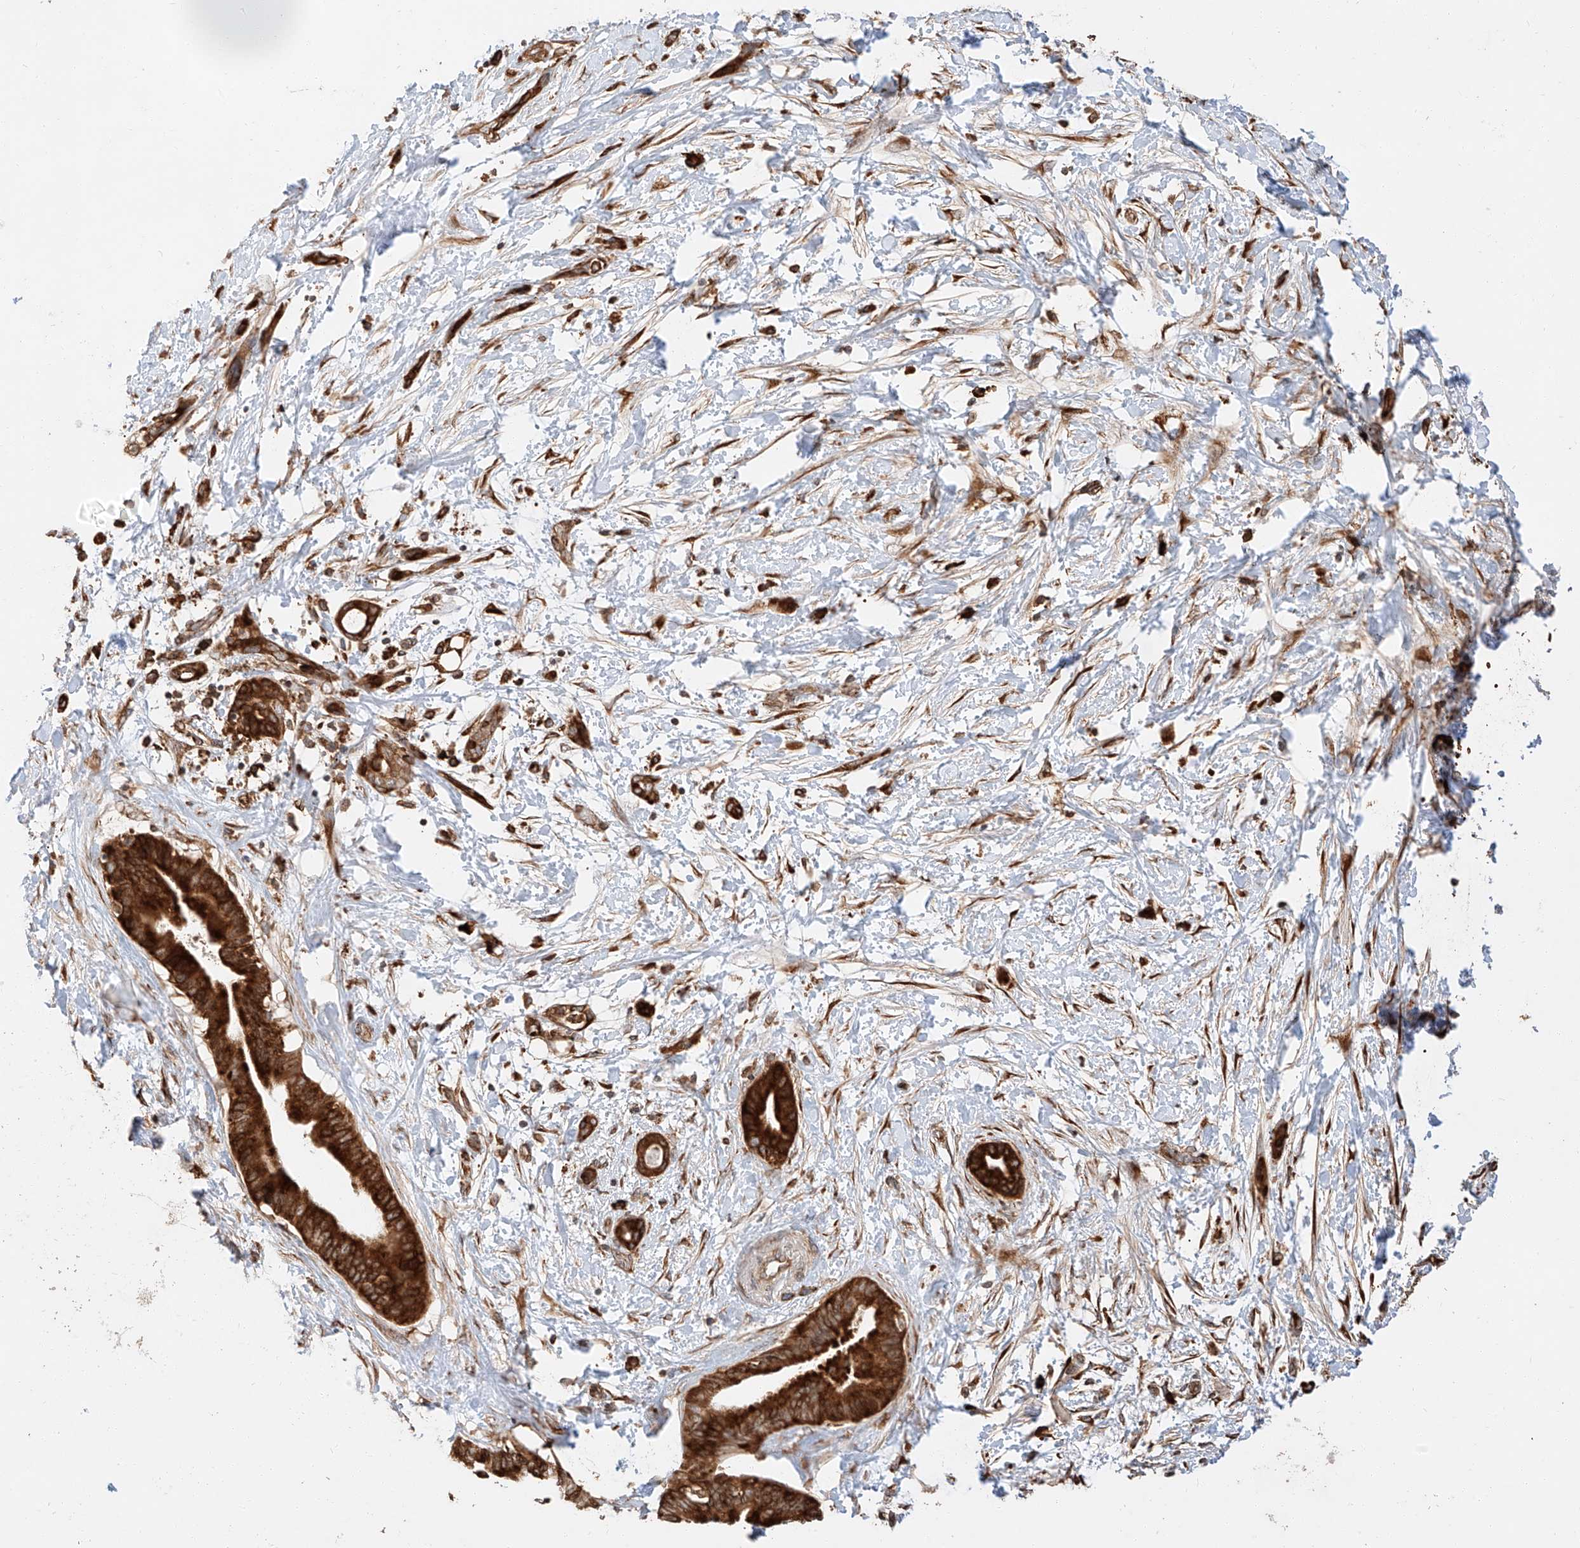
{"staining": {"intensity": "strong", "quantity": ">75%", "location": "cytoplasmic/membranous"}, "tissue": "pancreatic cancer", "cell_type": "Tumor cells", "image_type": "cancer", "snomed": [{"axis": "morphology", "description": "Normal tissue, NOS"}, {"axis": "morphology", "description": "Adenocarcinoma, NOS"}, {"axis": "topography", "description": "Pancreas"}, {"axis": "topography", "description": "Peripheral nerve tissue"}], "caption": "A brown stain labels strong cytoplasmic/membranous positivity of a protein in pancreatic cancer (adenocarcinoma) tumor cells.", "gene": "ZNF84", "patient": {"sex": "female", "age": 63}}